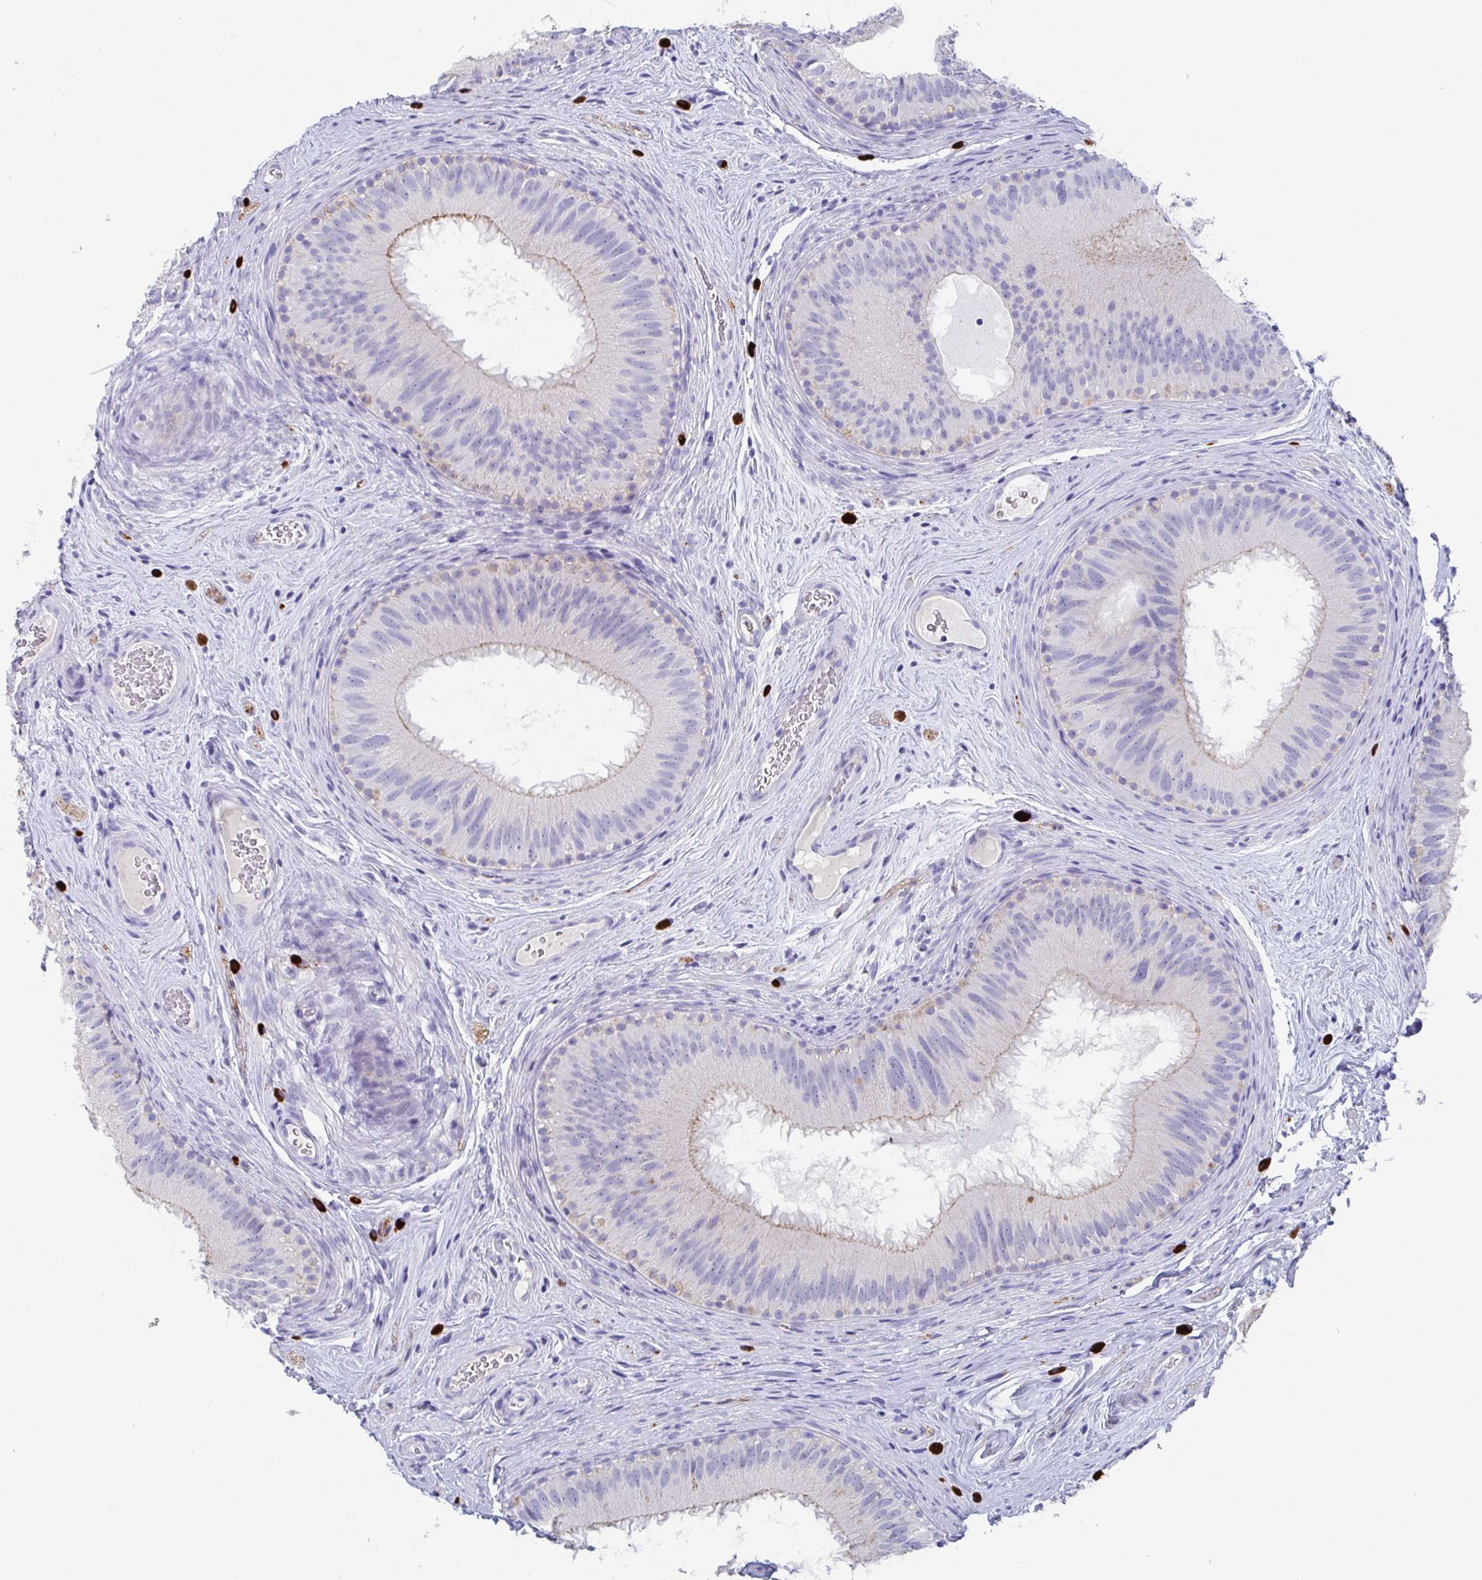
{"staining": {"intensity": "negative", "quantity": "none", "location": "none"}, "tissue": "epididymis", "cell_type": "Glandular cells", "image_type": "normal", "snomed": [{"axis": "morphology", "description": "Normal tissue, NOS"}, {"axis": "topography", "description": "Epididymis"}], "caption": "Glandular cells show no significant expression in normal epididymis.", "gene": "PLA2G1B", "patient": {"sex": "male", "age": 44}}